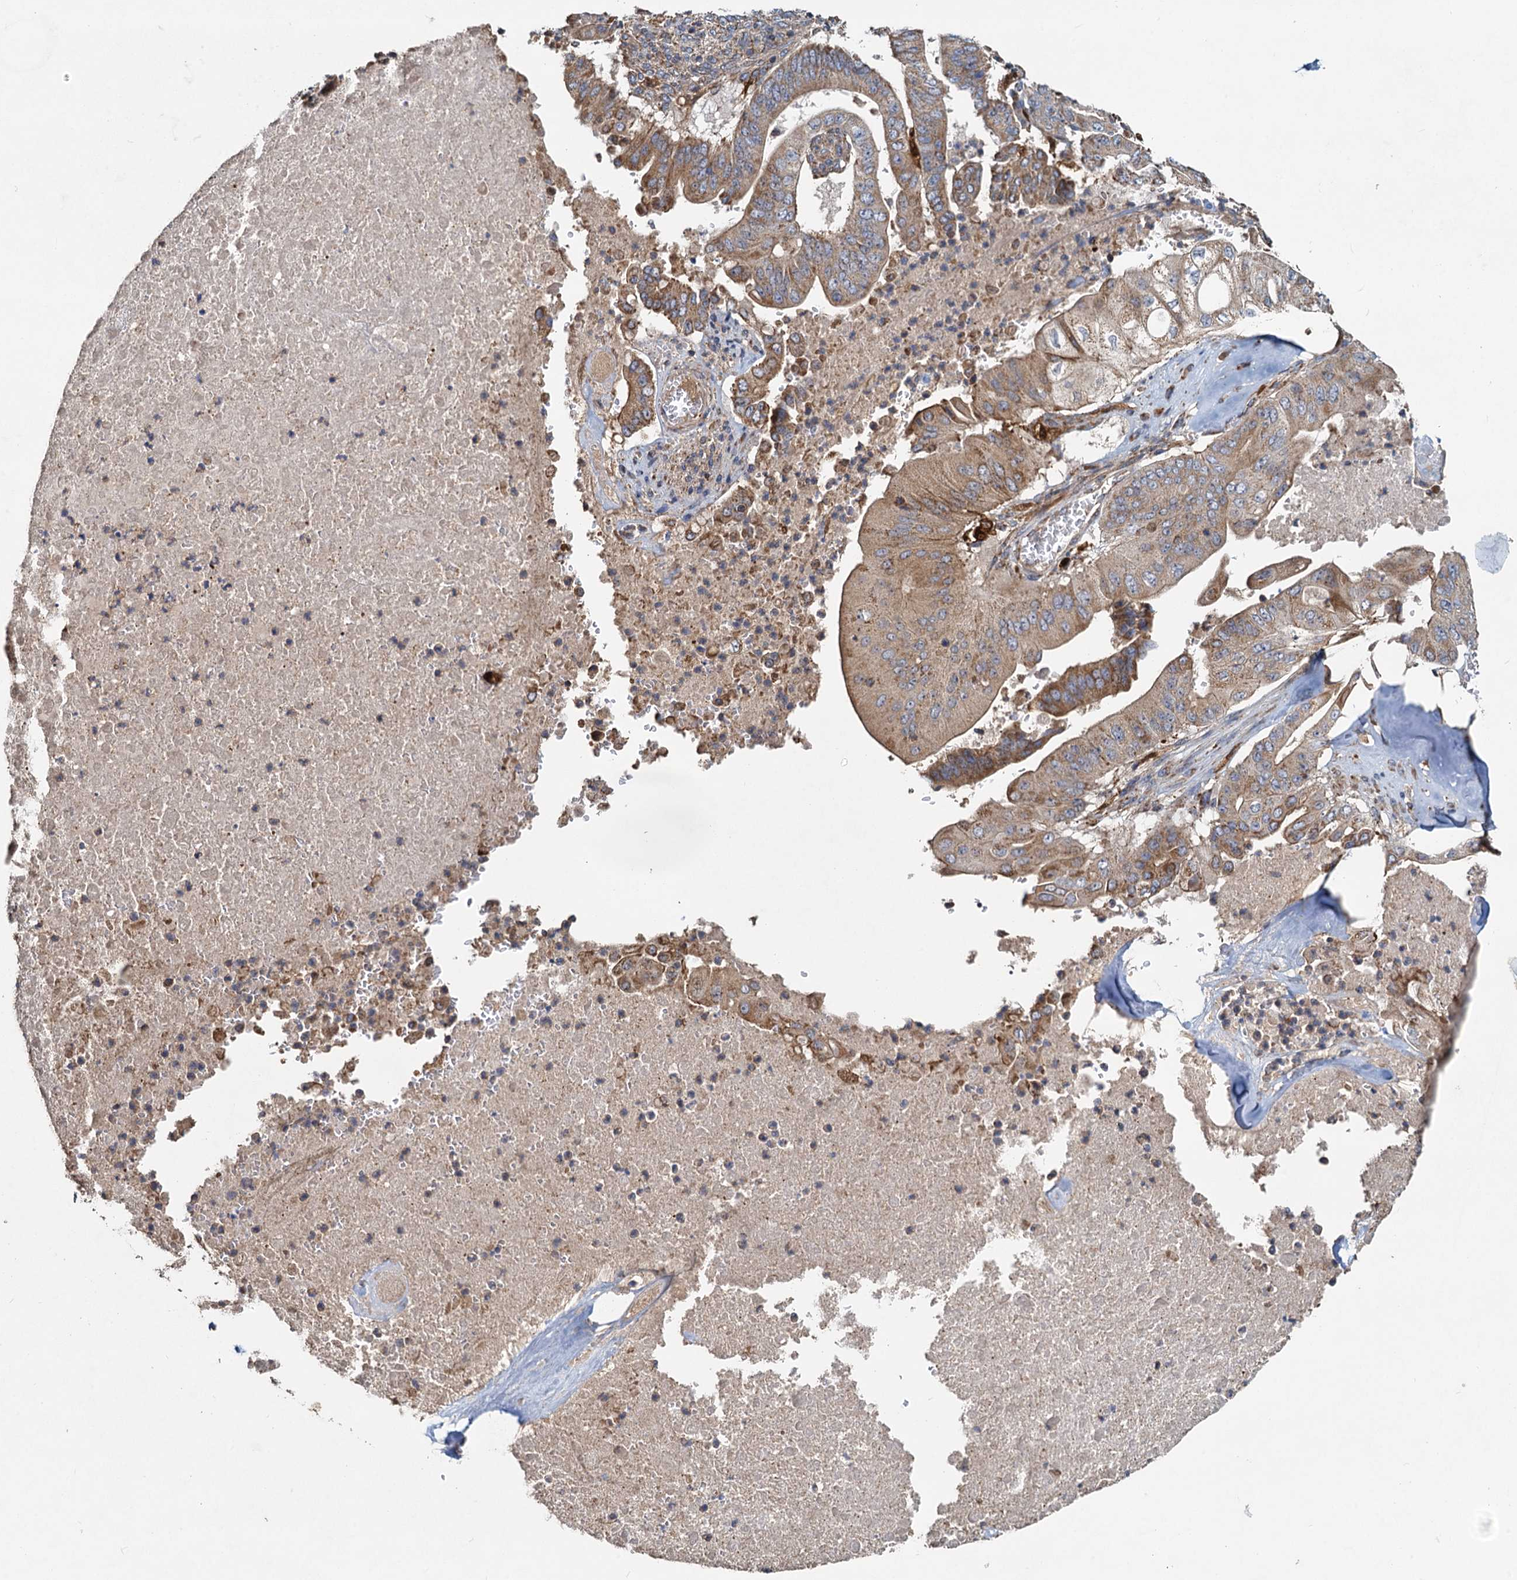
{"staining": {"intensity": "moderate", "quantity": ">75%", "location": "cytoplasmic/membranous"}, "tissue": "pancreatic cancer", "cell_type": "Tumor cells", "image_type": "cancer", "snomed": [{"axis": "morphology", "description": "Adenocarcinoma, NOS"}, {"axis": "topography", "description": "Pancreas"}], "caption": "Tumor cells display moderate cytoplasmic/membranous positivity in approximately >75% of cells in adenocarcinoma (pancreatic).", "gene": "SDS", "patient": {"sex": "female", "age": 77}}